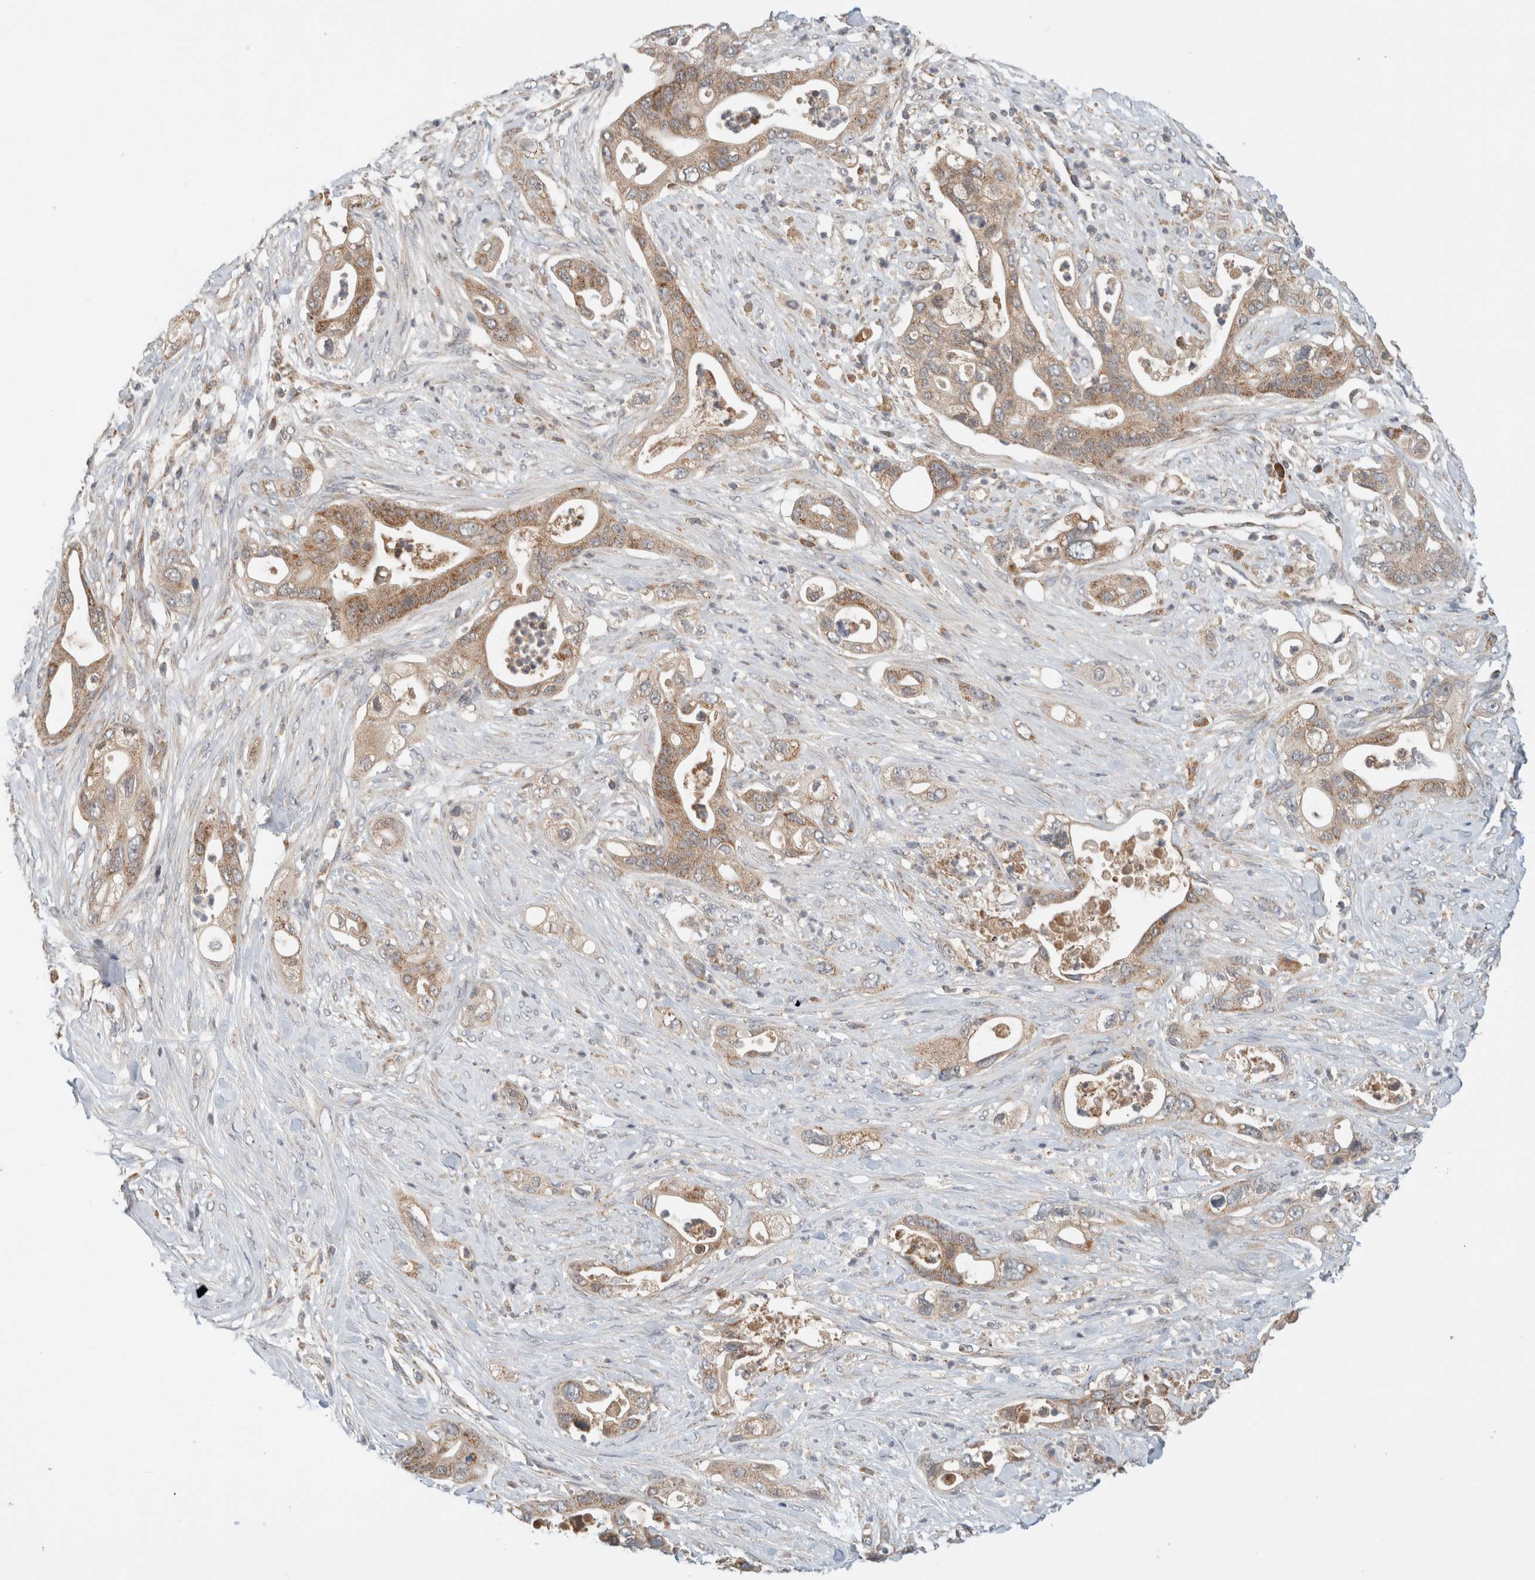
{"staining": {"intensity": "moderate", "quantity": ">75%", "location": "cytoplasmic/membranous"}, "tissue": "pancreatic cancer", "cell_type": "Tumor cells", "image_type": "cancer", "snomed": [{"axis": "morphology", "description": "Adenocarcinoma, NOS"}, {"axis": "topography", "description": "Pancreas"}], "caption": "Brown immunohistochemical staining in adenocarcinoma (pancreatic) shows moderate cytoplasmic/membranous positivity in approximately >75% of tumor cells. The staining is performed using DAB (3,3'-diaminobenzidine) brown chromogen to label protein expression. The nuclei are counter-stained blue using hematoxylin.", "gene": "AMPD1", "patient": {"sex": "male", "age": 53}}